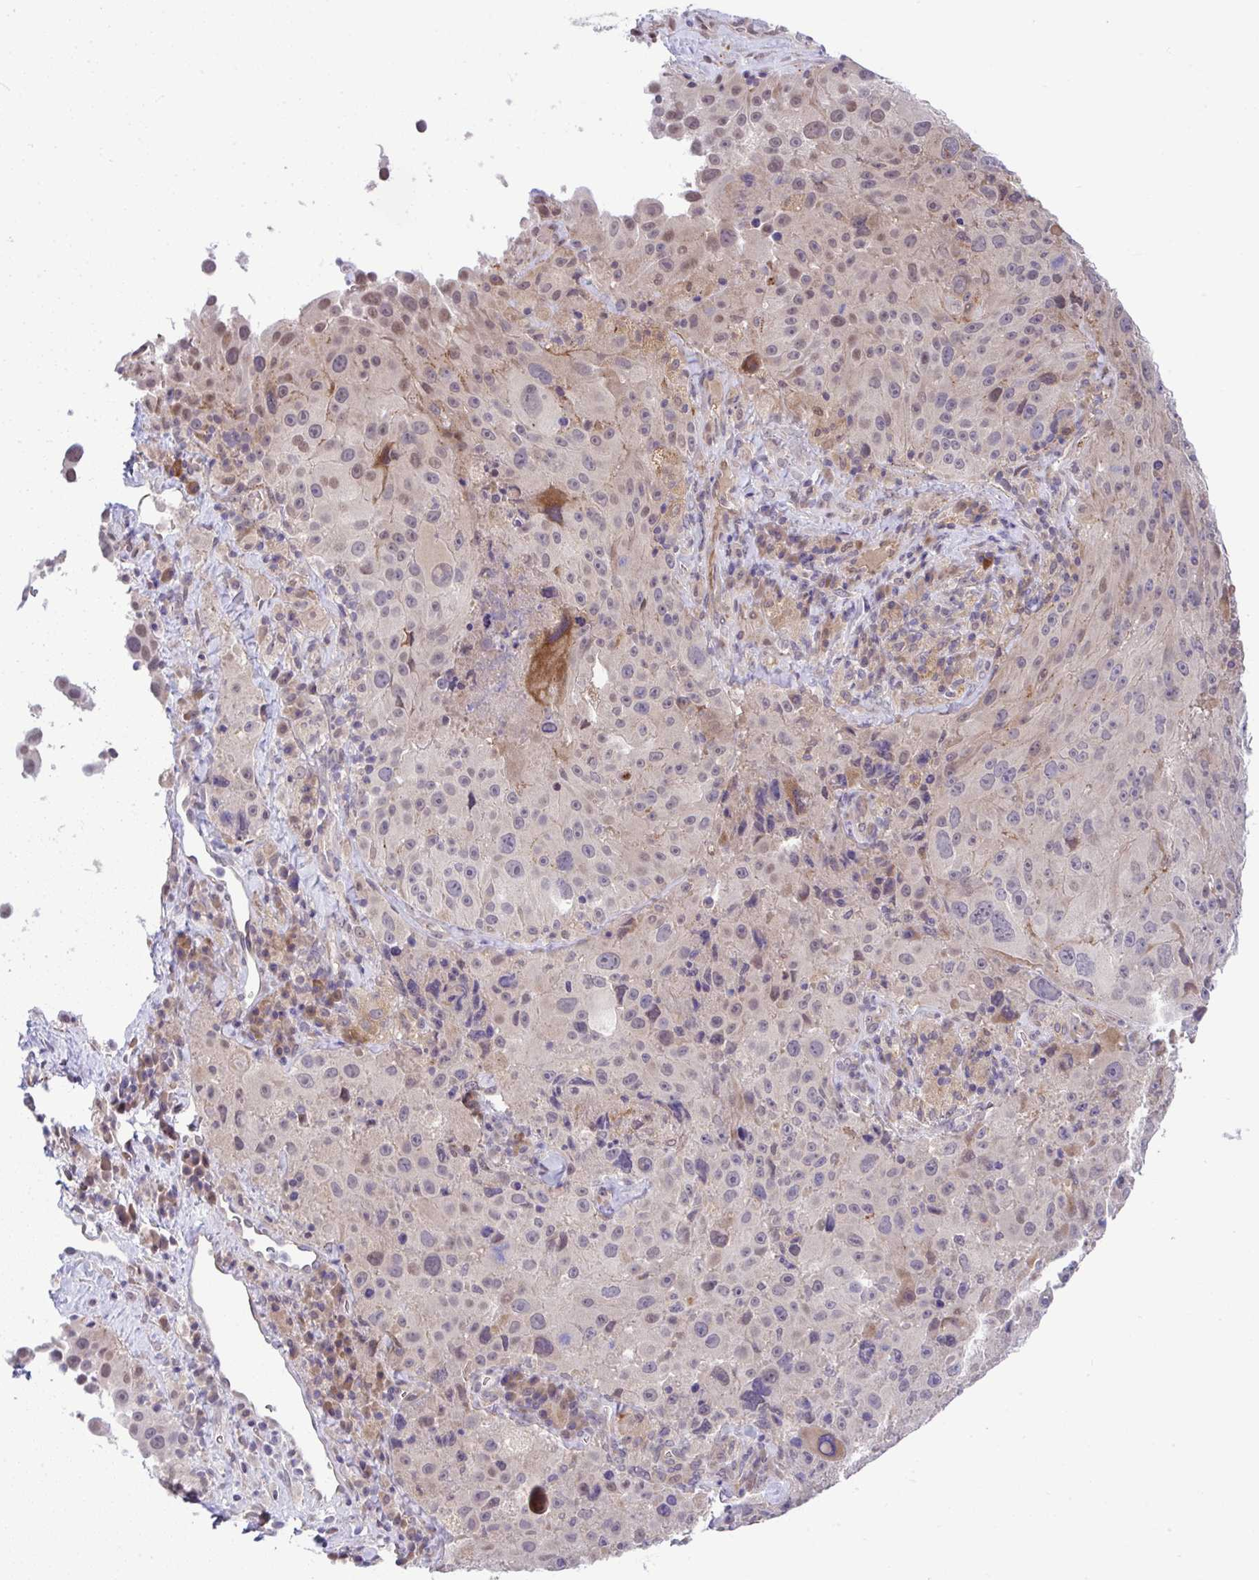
{"staining": {"intensity": "moderate", "quantity": "<25%", "location": "nuclear"}, "tissue": "melanoma", "cell_type": "Tumor cells", "image_type": "cancer", "snomed": [{"axis": "morphology", "description": "Malignant melanoma, Metastatic site"}, {"axis": "topography", "description": "Lymph node"}], "caption": "Immunohistochemical staining of human melanoma displays low levels of moderate nuclear protein staining in approximately <25% of tumor cells.", "gene": "C9orf64", "patient": {"sex": "male", "age": 62}}